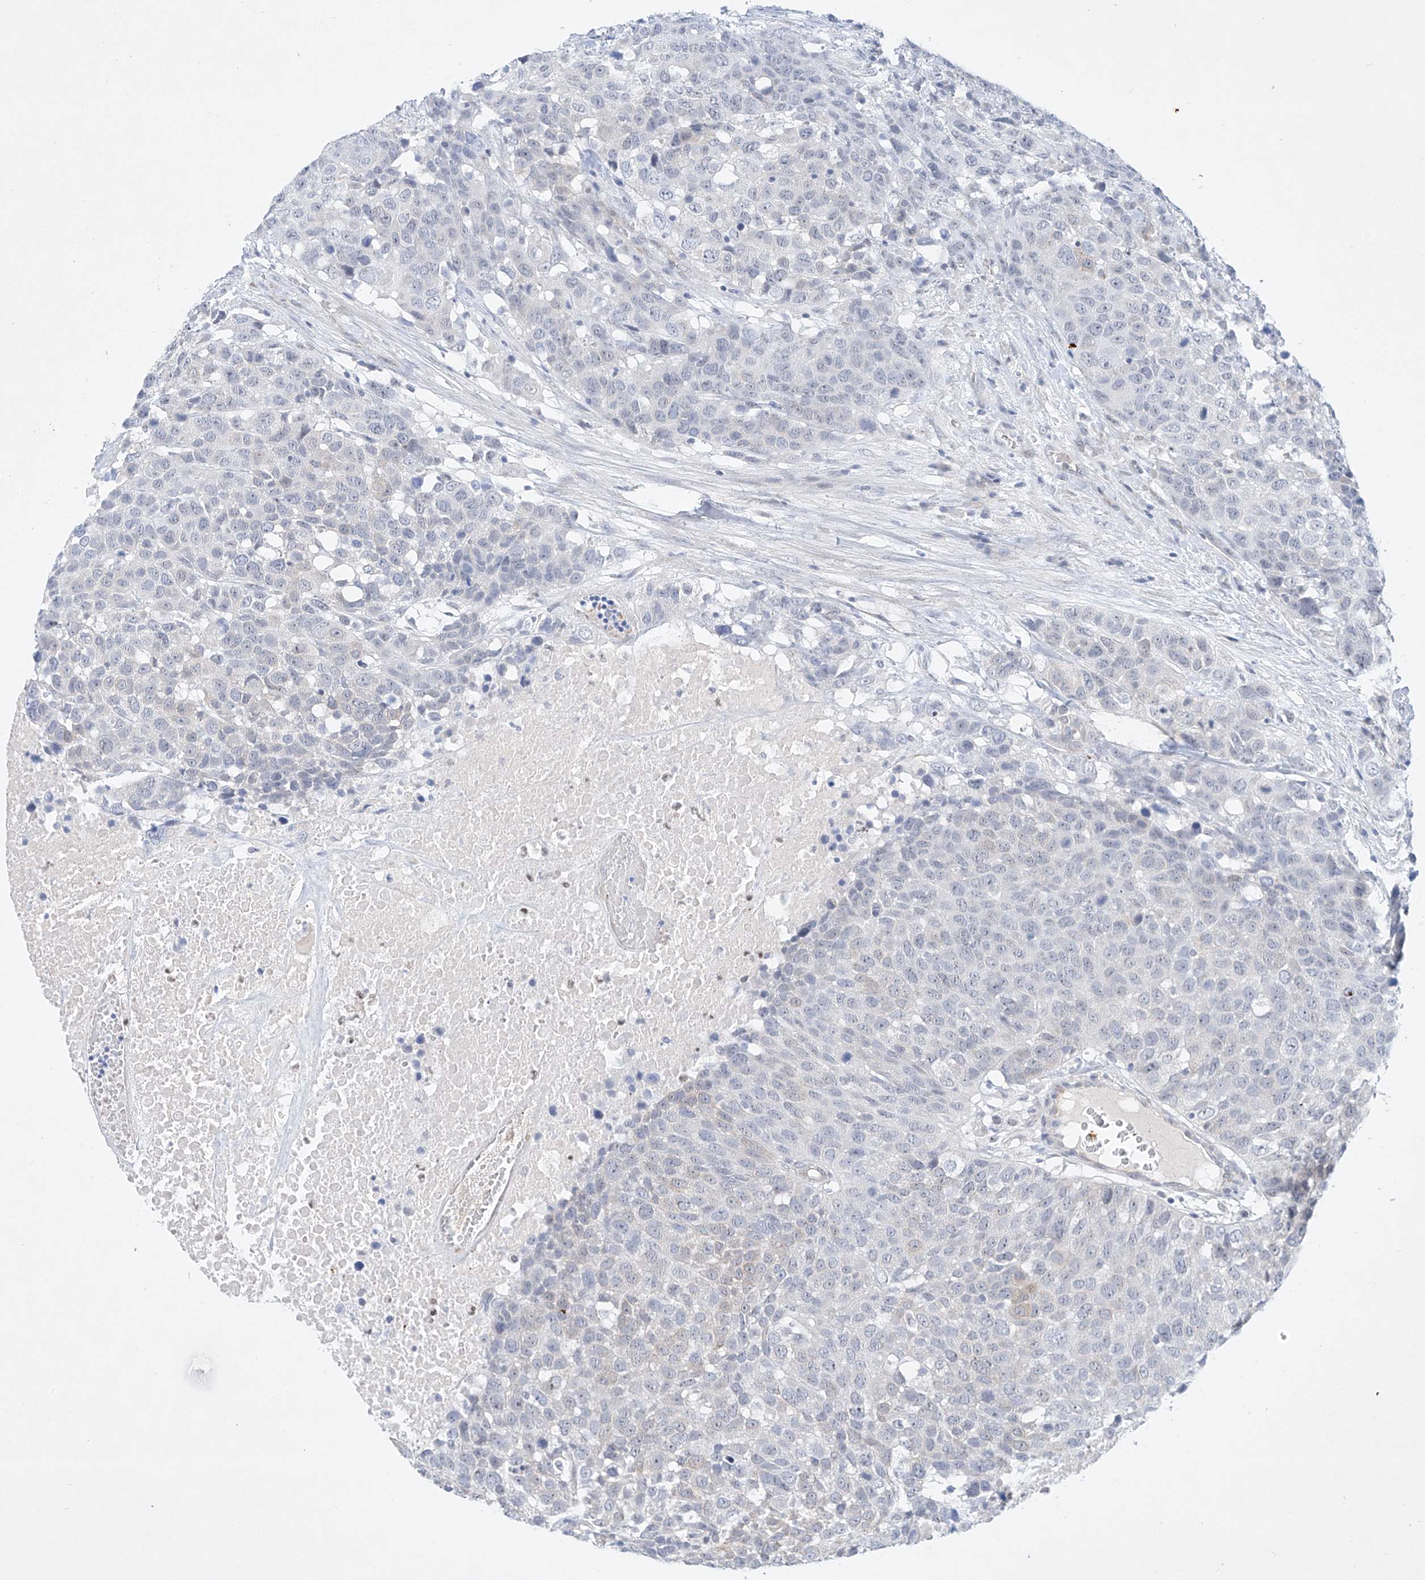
{"staining": {"intensity": "negative", "quantity": "none", "location": "none"}, "tissue": "head and neck cancer", "cell_type": "Tumor cells", "image_type": "cancer", "snomed": [{"axis": "morphology", "description": "Squamous cell carcinoma, NOS"}, {"axis": "topography", "description": "Head-Neck"}], "caption": "Photomicrograph shows no significant protein staining in tumor cells of head and neck cancer (squamous cell carcinoma). (Stains: DAB immunohistochemistry (IHC) with hematoxylin counter stain, Microscopy: brightfield microscopy at high magnification).", "gene": "REEP2", "patient": {"sex": "male", "age": 66}}